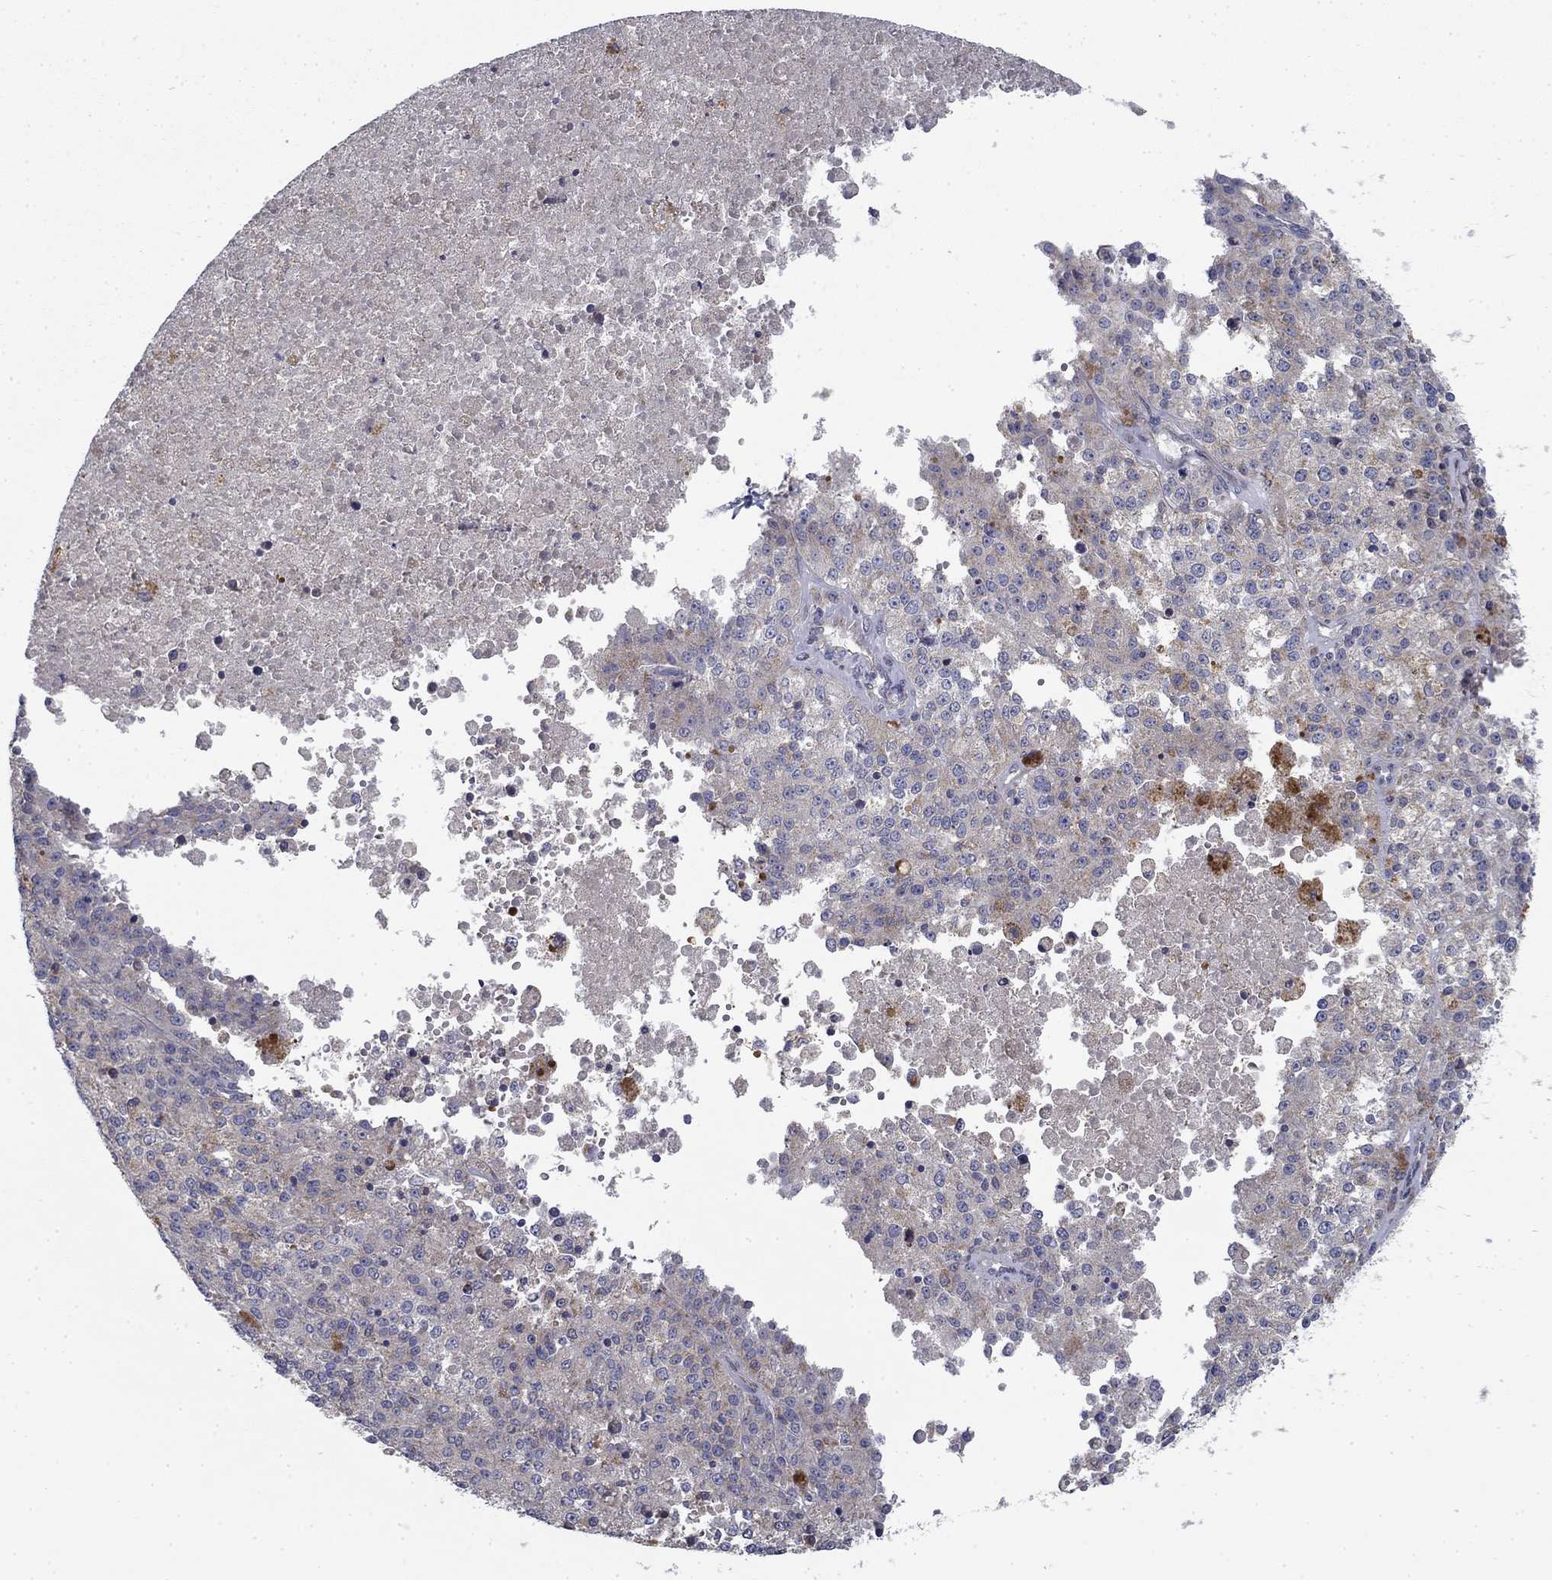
{"staining": {"intensity": "negative", "quantity": "none", "location": "none"}, "tissue": "melanoma", "cell_type": "Tumor cells", "image_type": "cancer", "snomed": [{"axis": "morphology", "description": "Malignant melanoma, Metastatic site"}, {"axis": "topography", "description": "Lymph node"}], "caption": "Tumor cells show no significant protein expression in melanoma.", "gene": "MMAA", "patient": {"sex": "female", "age": 64}}